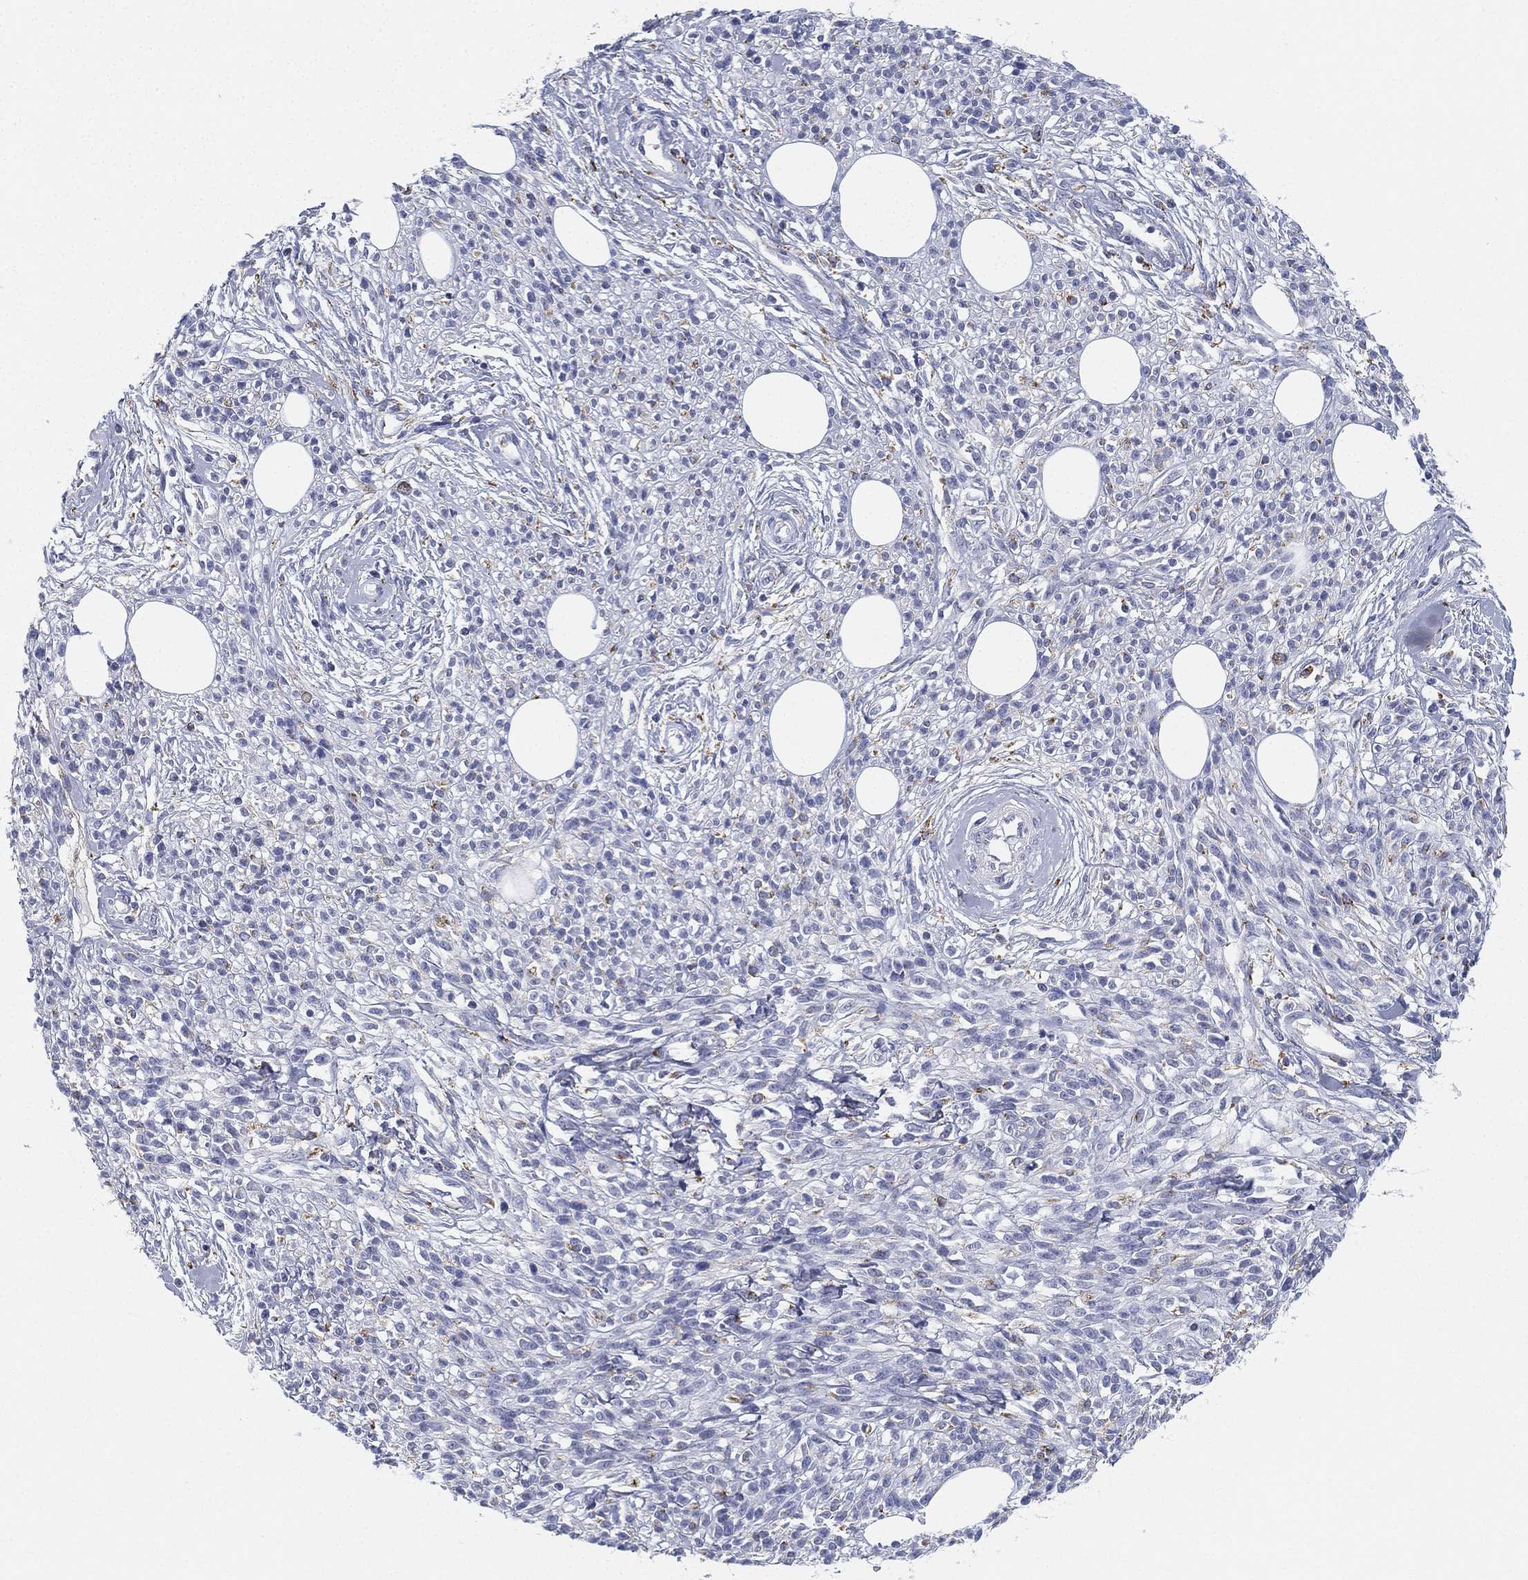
{"staining": {"intensity": "negative", "quantity": "none", "location": "none"}, "tissue": "melanoma", "cell_type": "Tumor cells", "image_type": "cancer", "snomed": [{"axis": "morphology", "description": "Malignant melanoma, NOS"}, {"axis": "topography", "description": "Skin"}, {"axis": "topography", "description": "Skin of trunk"}], "caption": "This is a photomicrograph of immunohistochemistry staining of melanoma, which shows no positivity in tumor cells.", "gene": "NPC2", "patient": {"sex": "male", "age": 74}}